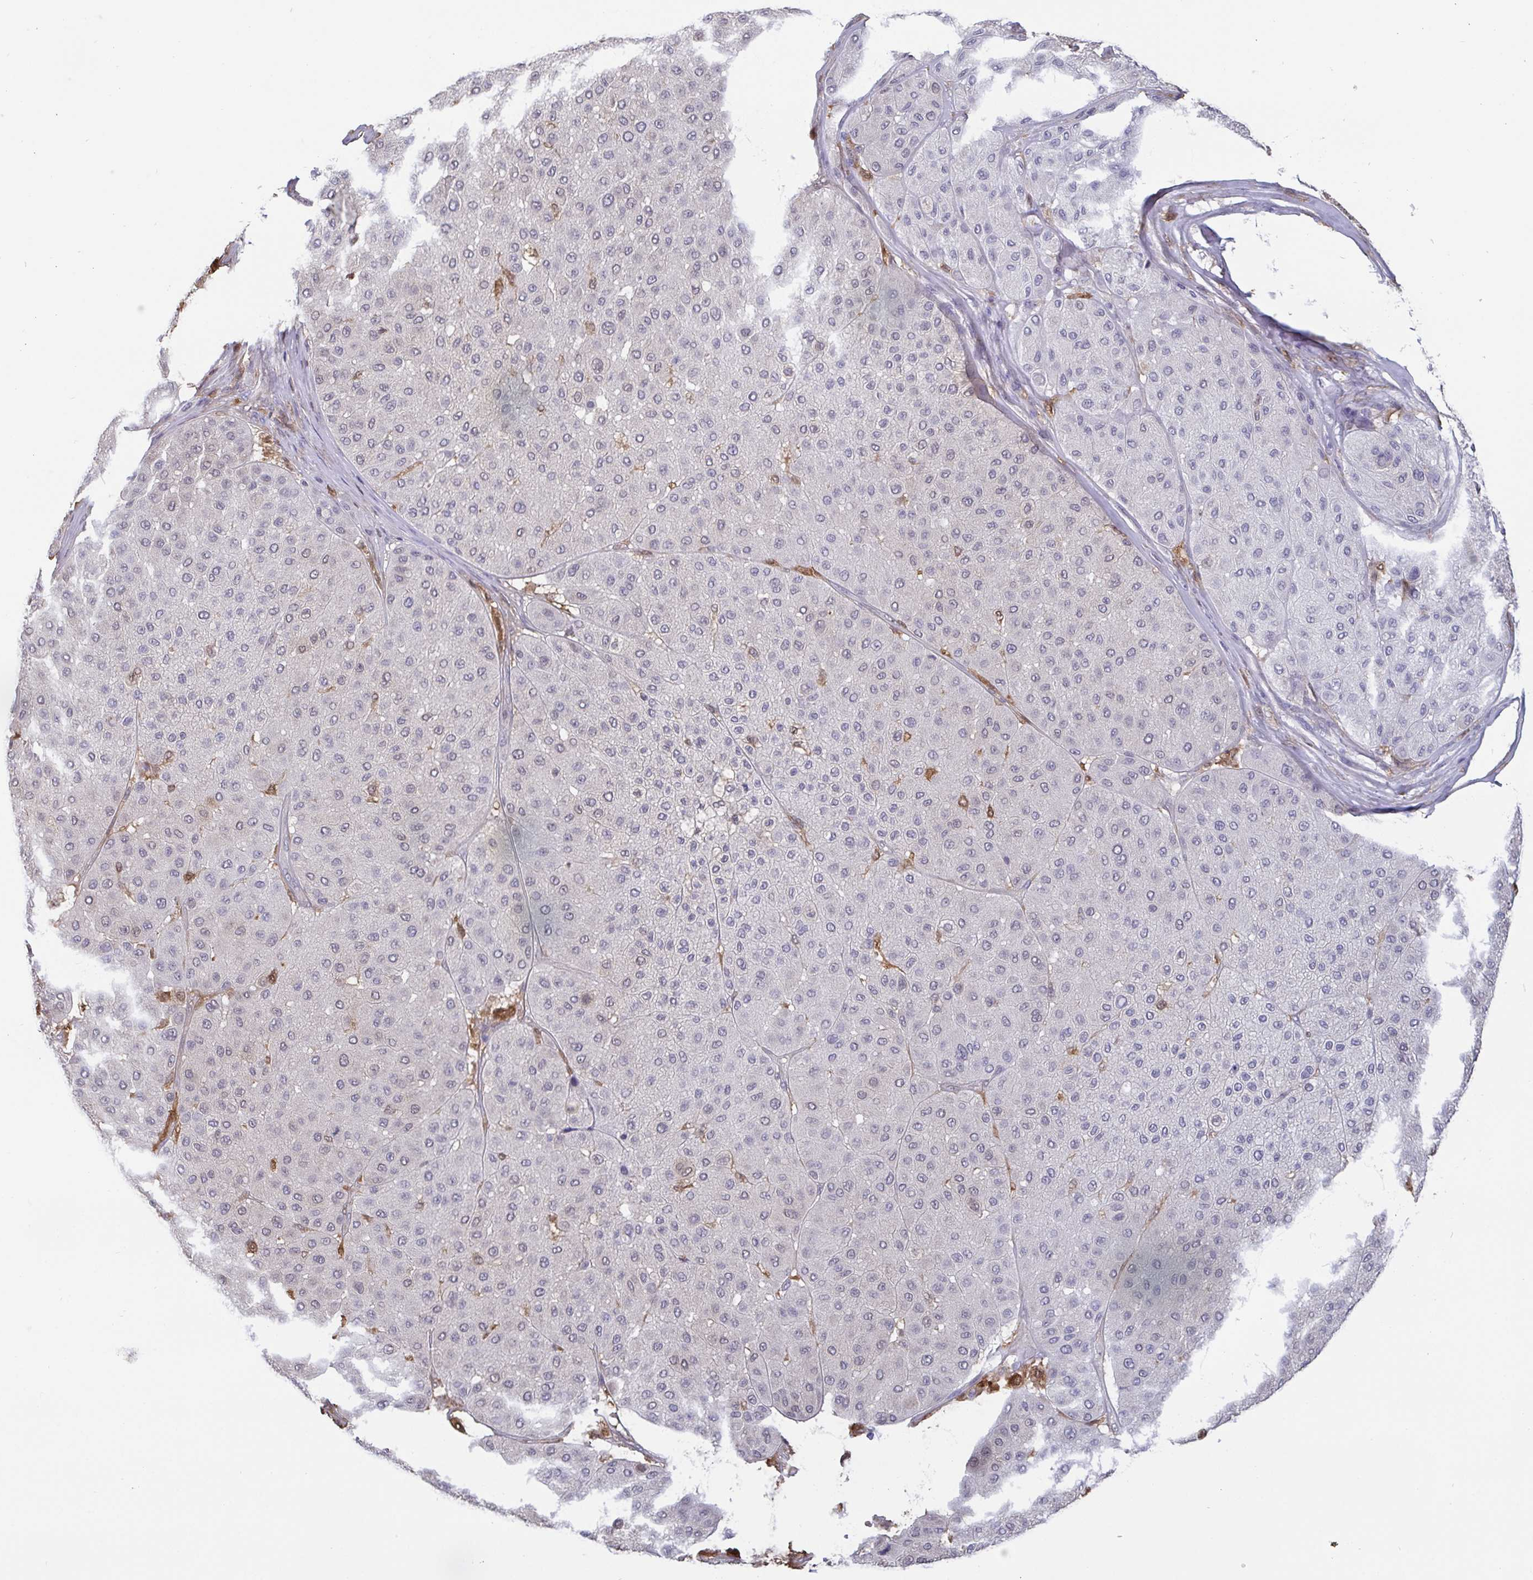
{"staining": {"intensity": "negative", "quantity": "none", "location": "none"}, "tissue": "melanoma", "cell_type": "Tumor cells", "image_type": "cancer", "snomed": [{"axis": "morphology", "description": "Malignant melanoma, Metastatic site"}, {"axis": "topography", "description": "Smooth muscle"}], "caption": "Protein analysis of melanoma reveals no significant expression in tumor cells. The staining was performed using DAB to visualize the protein expression in brown, while the nuclei were stained in blue with hematoxylin (Magnification: 20x).", "gene": "IDH1", "patient": {"sex": "male", "age": 41}}